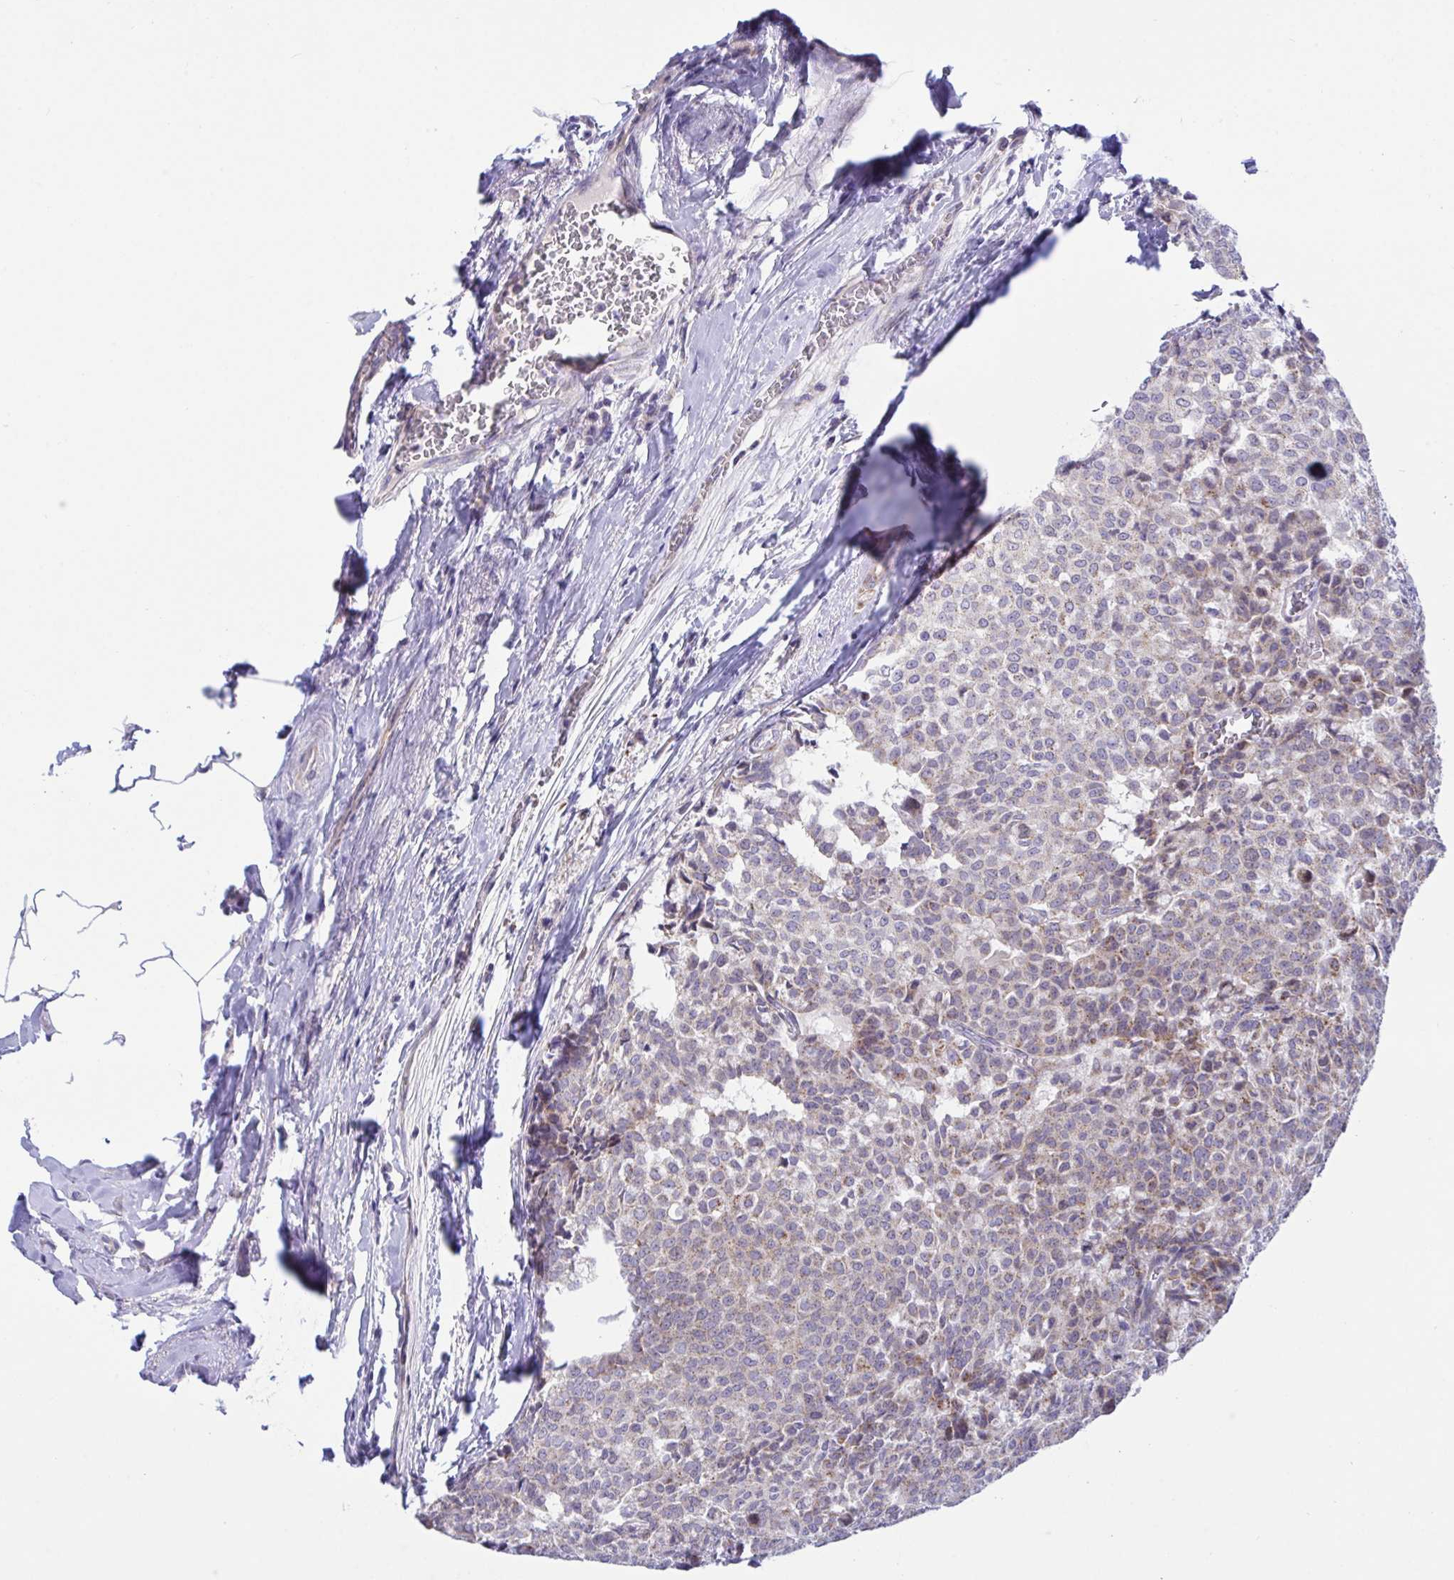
{"staining": {"intensity": "weak", "quantity": "25%-75%", "location": "cytoplasmic/membranous"}, "tissue": "breast cancer", "cell_type": "Tumor cells", "image_type": "cancer", "snomed": [{"axis": "morphology", "description": "Duct carcinoma"}, {"axis": "topography", "description": "Breast"}], "caption": "This micrograph exhibits IHC staining of human breast cancer (intraductal carcinoma), with low weak cytoplasmic/membranous staining in about 25%-75% of tumor cells.", "gene": "DTX3", "patient": {"sex": "female", "age": 91}}